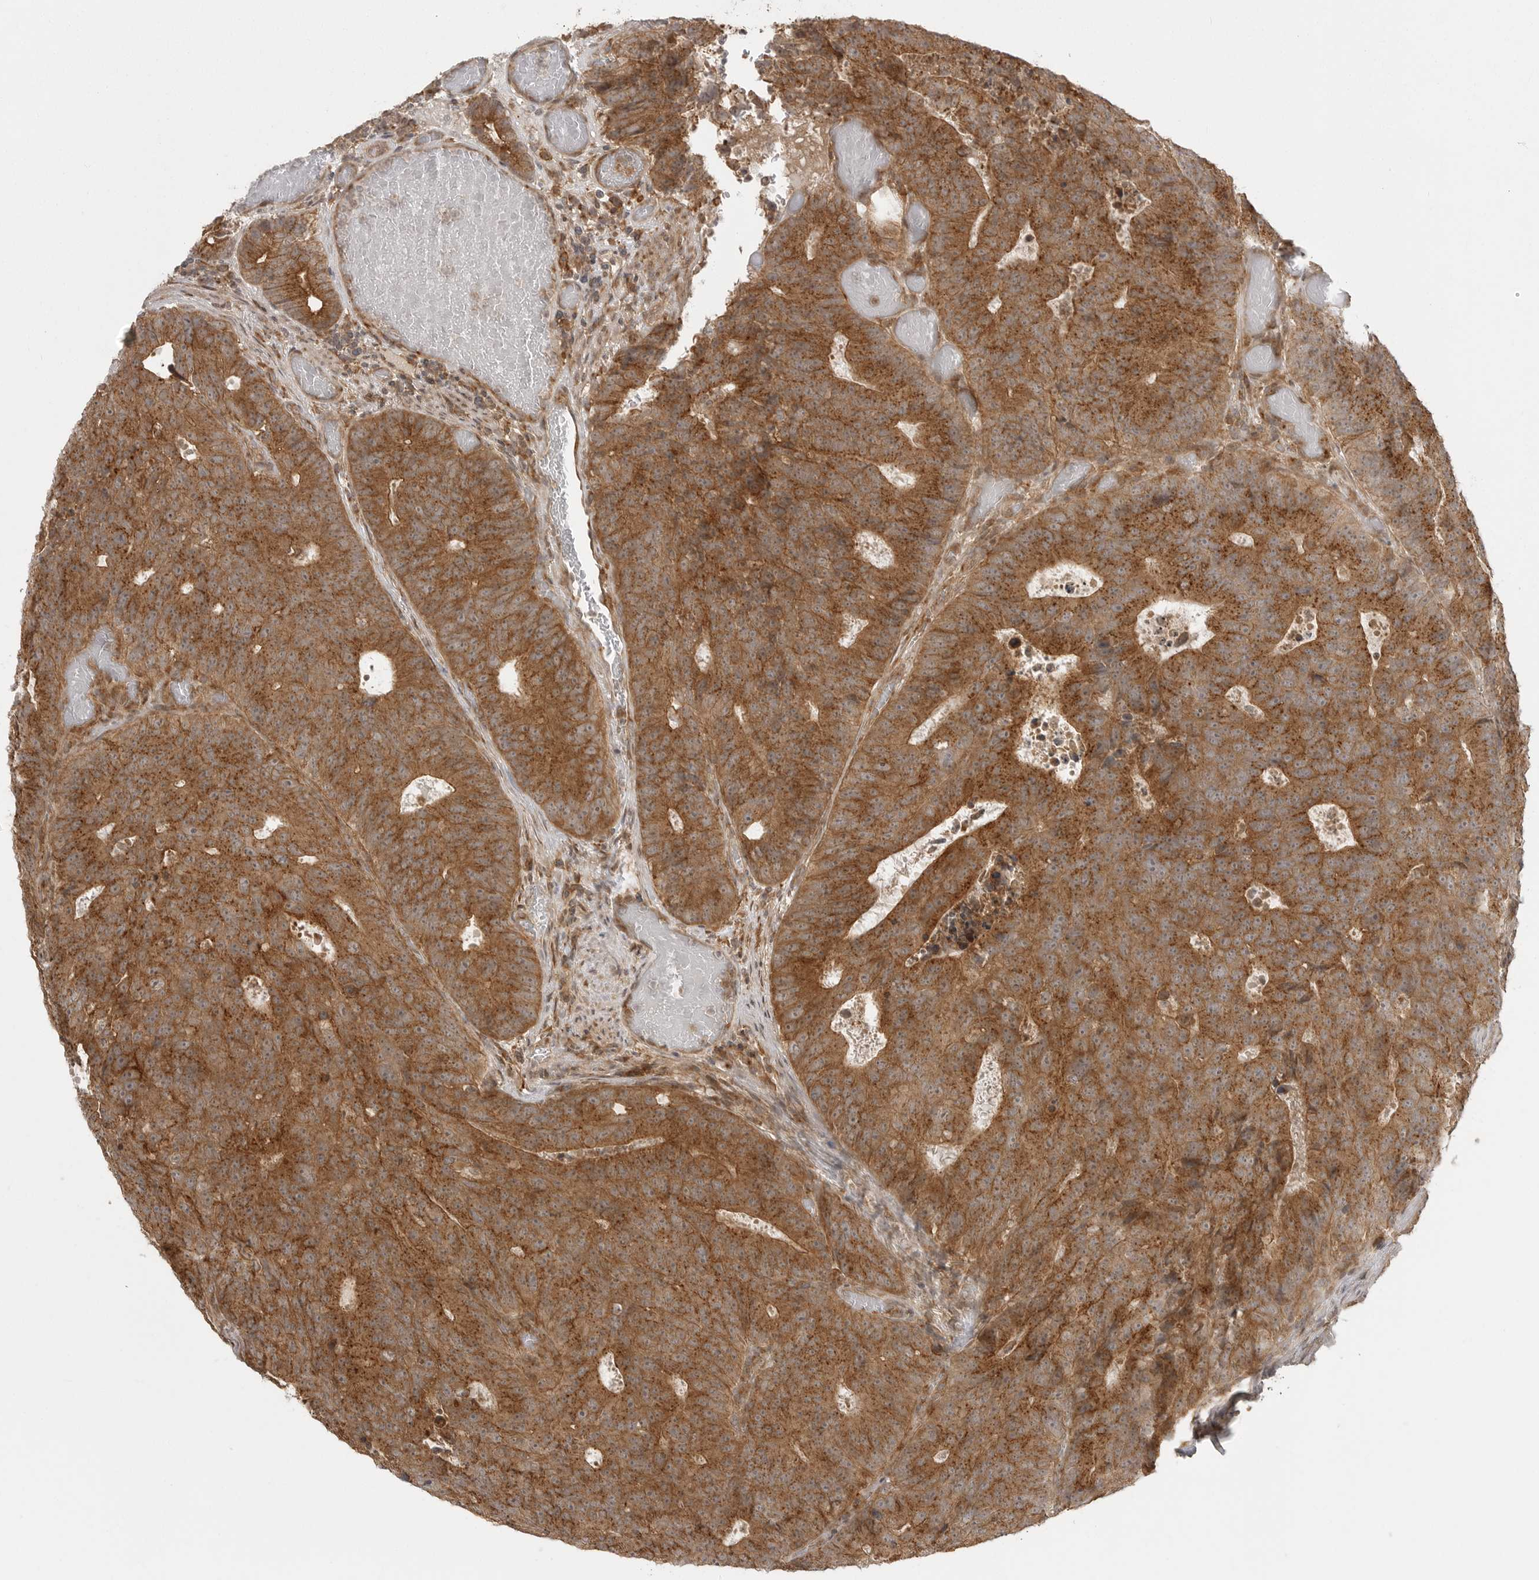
{"staining": {"intensity": "strong", "quantity": ">75%", "location": "cytoplasmic/membranous"}, "tissue": "colorectal cancer", "cell_type": "Tumor cells", "image_type": "cancer", "snomed": [{"axis": "morphology", "description": "Adenocarcinoma, NOS"}, {"axis": "topography", "description": "Colon"}], "caption": "Strong cytoplasmic/membranous protein staining is identified in about >75% of tumor cells in adenocarcinoma (colorectal). Nuclei are stained in blue.", "gene": "FAT3", "patient": {"sex": "male", "age": 87}}